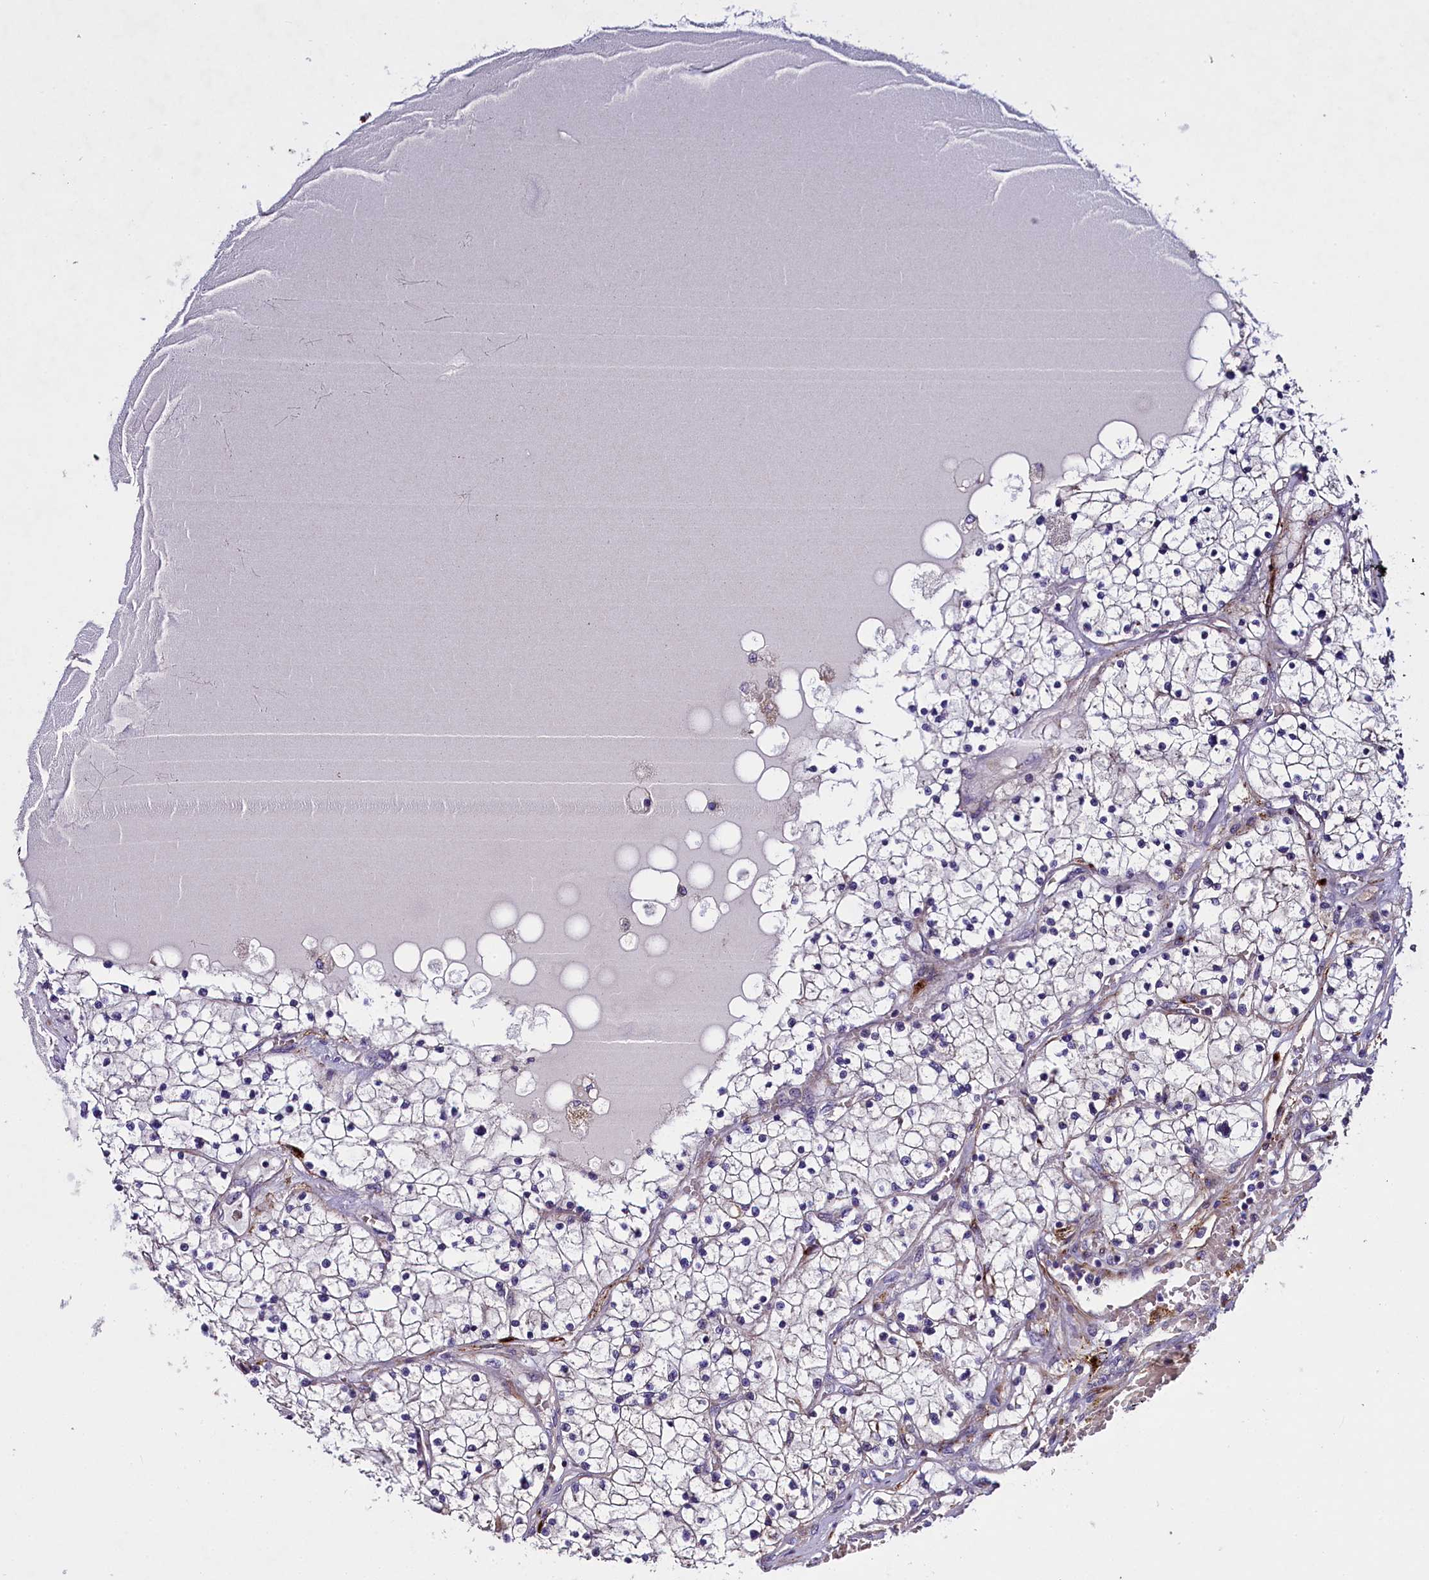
{"staining": {"intensity": "negative", "quantity": "none", "location": "none"}, "tissue": "renal cancer", "cell_type": "Tumor cells", "image_type": "cancer", "snomed": [{"axis": "morphology", "description": "Normal tissue, NOS"}, {"axis": "morphology", "description": "Adenocarcinoma, NOS"}, {"axis": "topography", "description": "Kidney"}], "caption": "Histopathology image shows no protein staining in tumor cells of renal adenocarcinoma tissue.", "gene": "MRC2", "patient": {"sex": "male", "age": 68}}